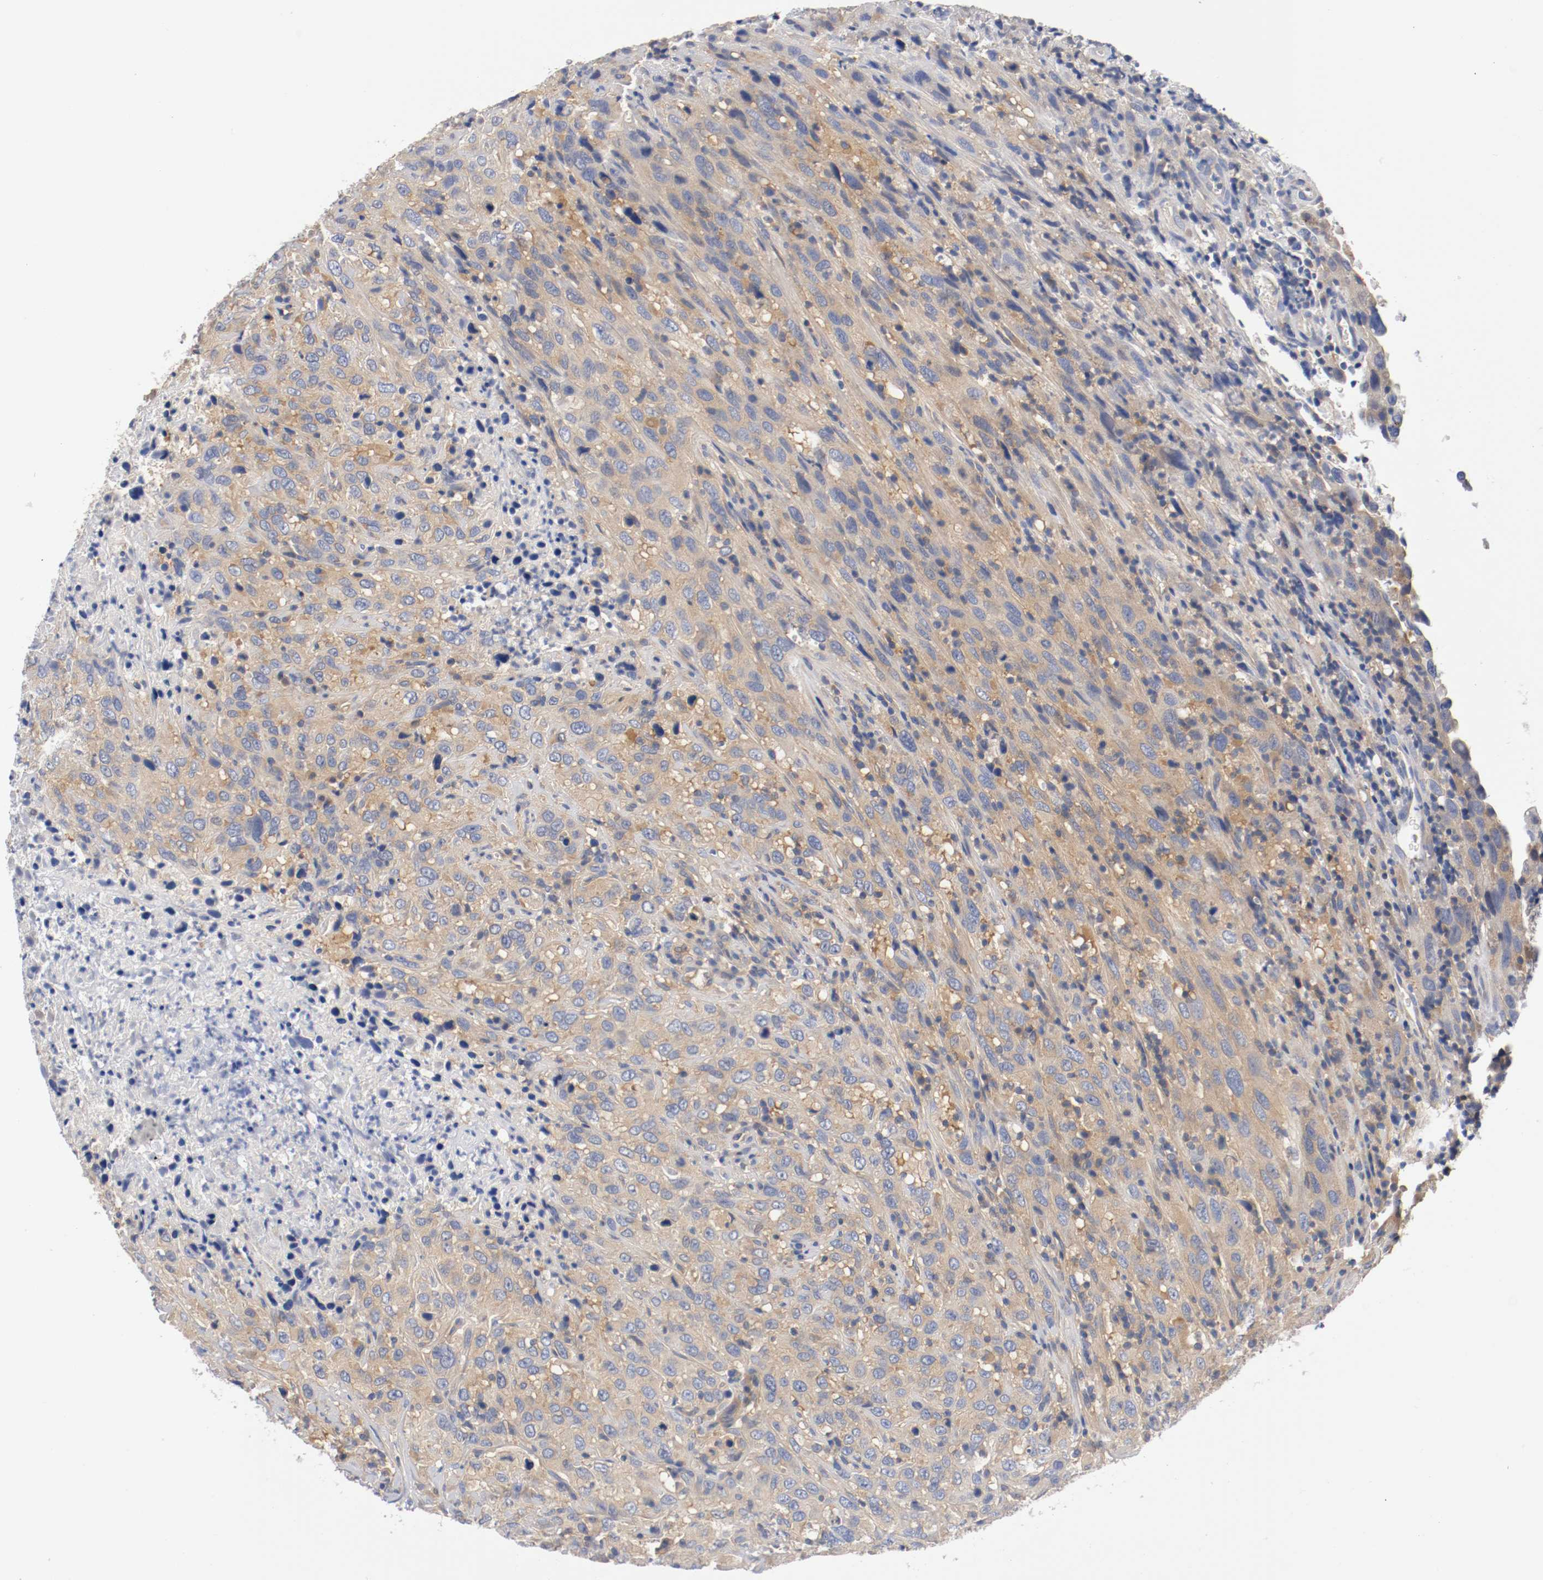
{"staining": {"intensity": "moderate", "quantity": ">75%", "location": "cytoplasmic/membranous"}, "tissue": "urothelial cancer", "cell_type": "Tumor cells", "image_type": "cancer", "snomed": [{"axis": "morphology", "description": "Urothelial carcinoma, High grade"}, {"axis": "topography", "description": "Urinary bladder"}], "caption": "Immunohistochemical staining of urothelial cancer displays medium levels of moderate cytoplasmic/membranous protein positivity in about >75% of tumor cells.", "gene": "HGS", "patient": {"sex": "male", "age": 61}}